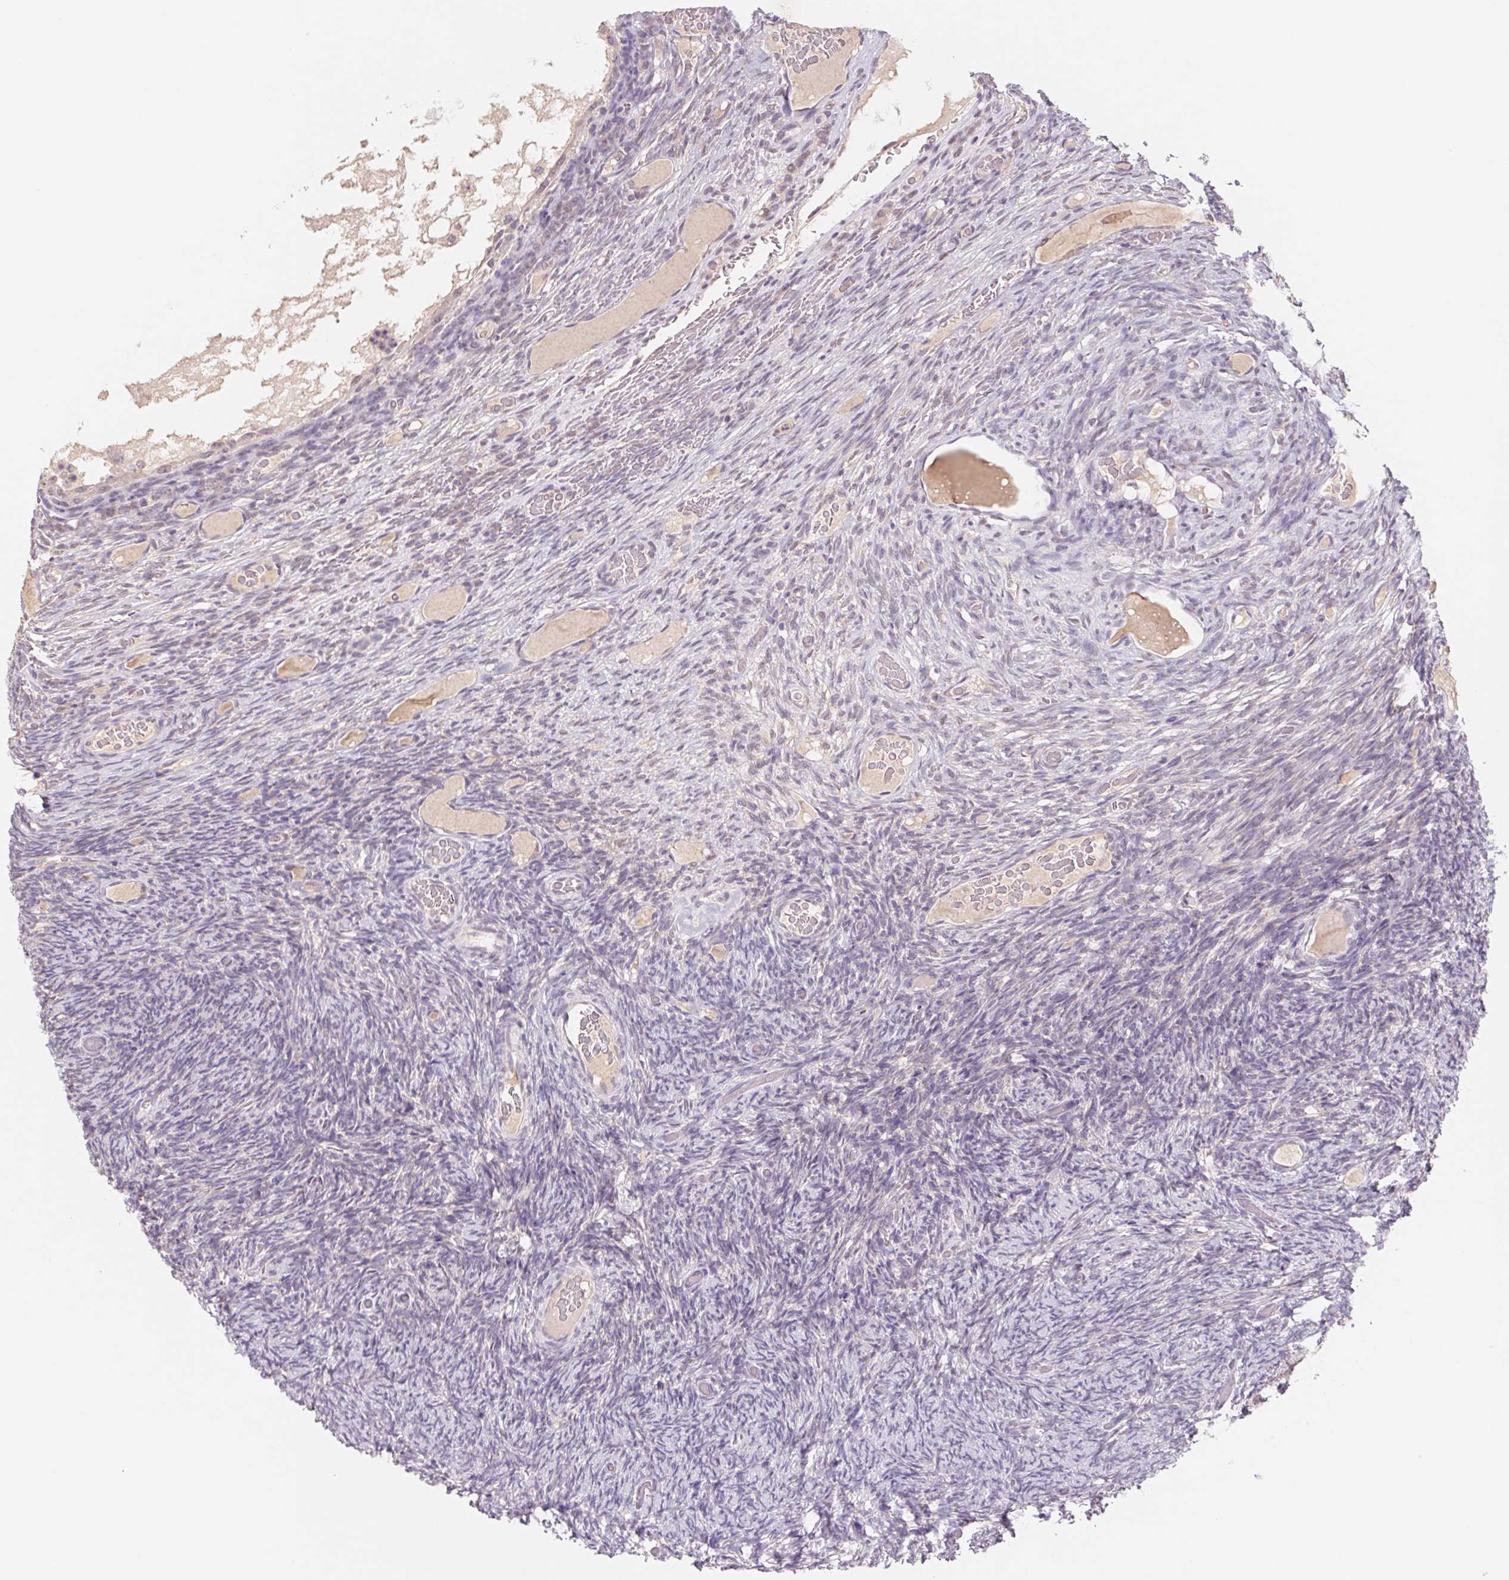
{"staining": {"intensity": "negative", "quantity": "none", "location": "none"}, "tissue": "ovary", "cell_type": "Ovarian stroma cells", "image_type": "normal", "snomed": [{"axis": "morphology", "description": "Normal tissue, NOS"}, {"axis": "topography", "description": "Ovary"}], "caption": "Immunohistochemistry histopathology image of benign ovary stained for a protein (brown), which demonstrates no staining in ovarian stroma cells.", "gene": "PNMA8B", "patient": {"sex": "female", "age": 34}}